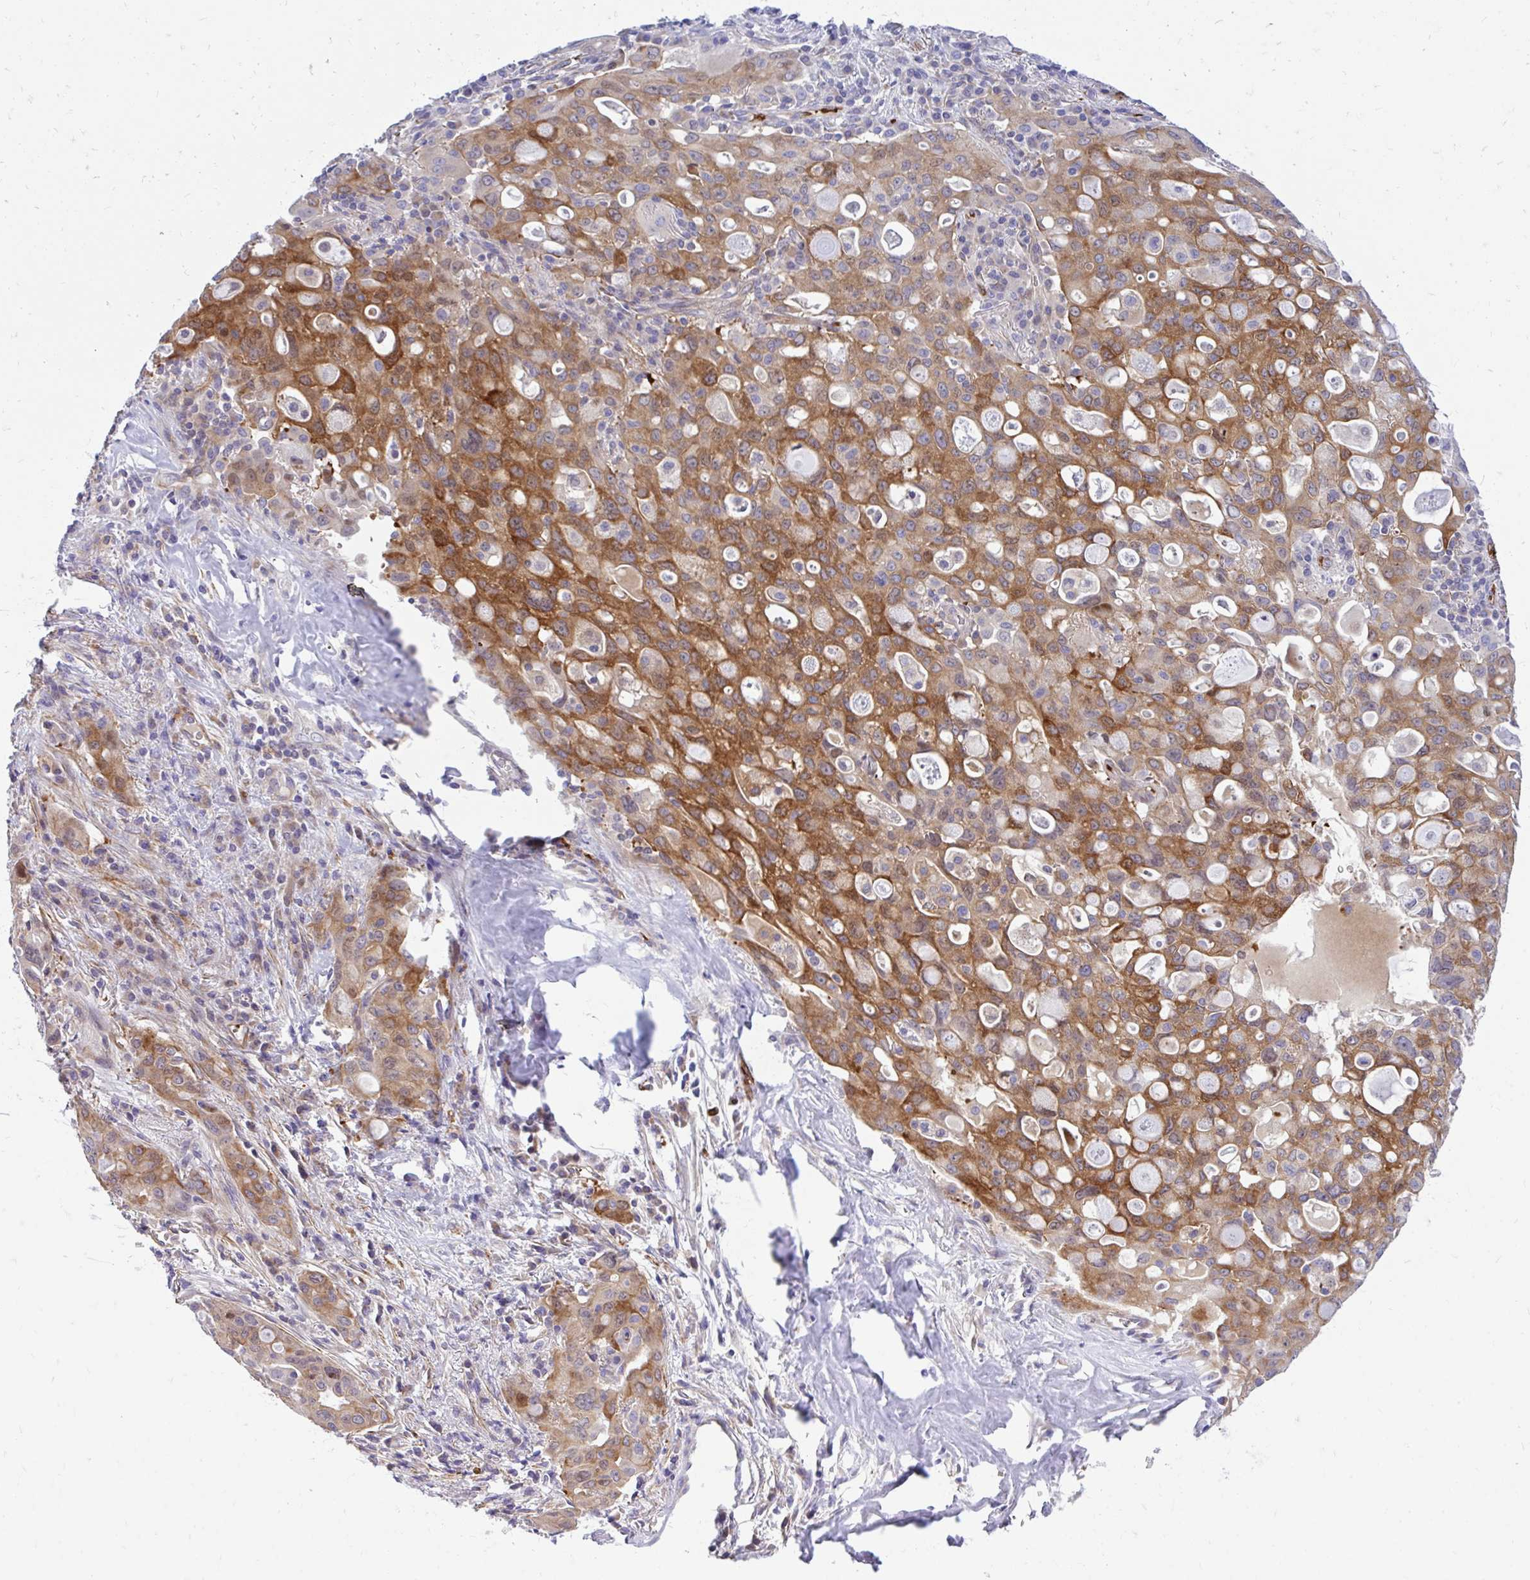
{"staining": {"intensity": "moderate", "quantity": ">75%", "location": "cytoplasmic/membranous"}, "tissue": "lung cancer", "cell_type": "Tumor cells", "image_type": "cancer", "snomed": [{"axis": "morphology", "description": "Adenocarcinoma, NOS"}, {"axis": "topography", "description": "Lung"}], "caption": "Human adenocarcinoma (lung) stained for a protein (brown) shows moderate cytoplasmic/membranous positive positivity in about >75% of tumor cells.", "gene": "ESPNL", "patient": {"sex": "female", "age": 44}}